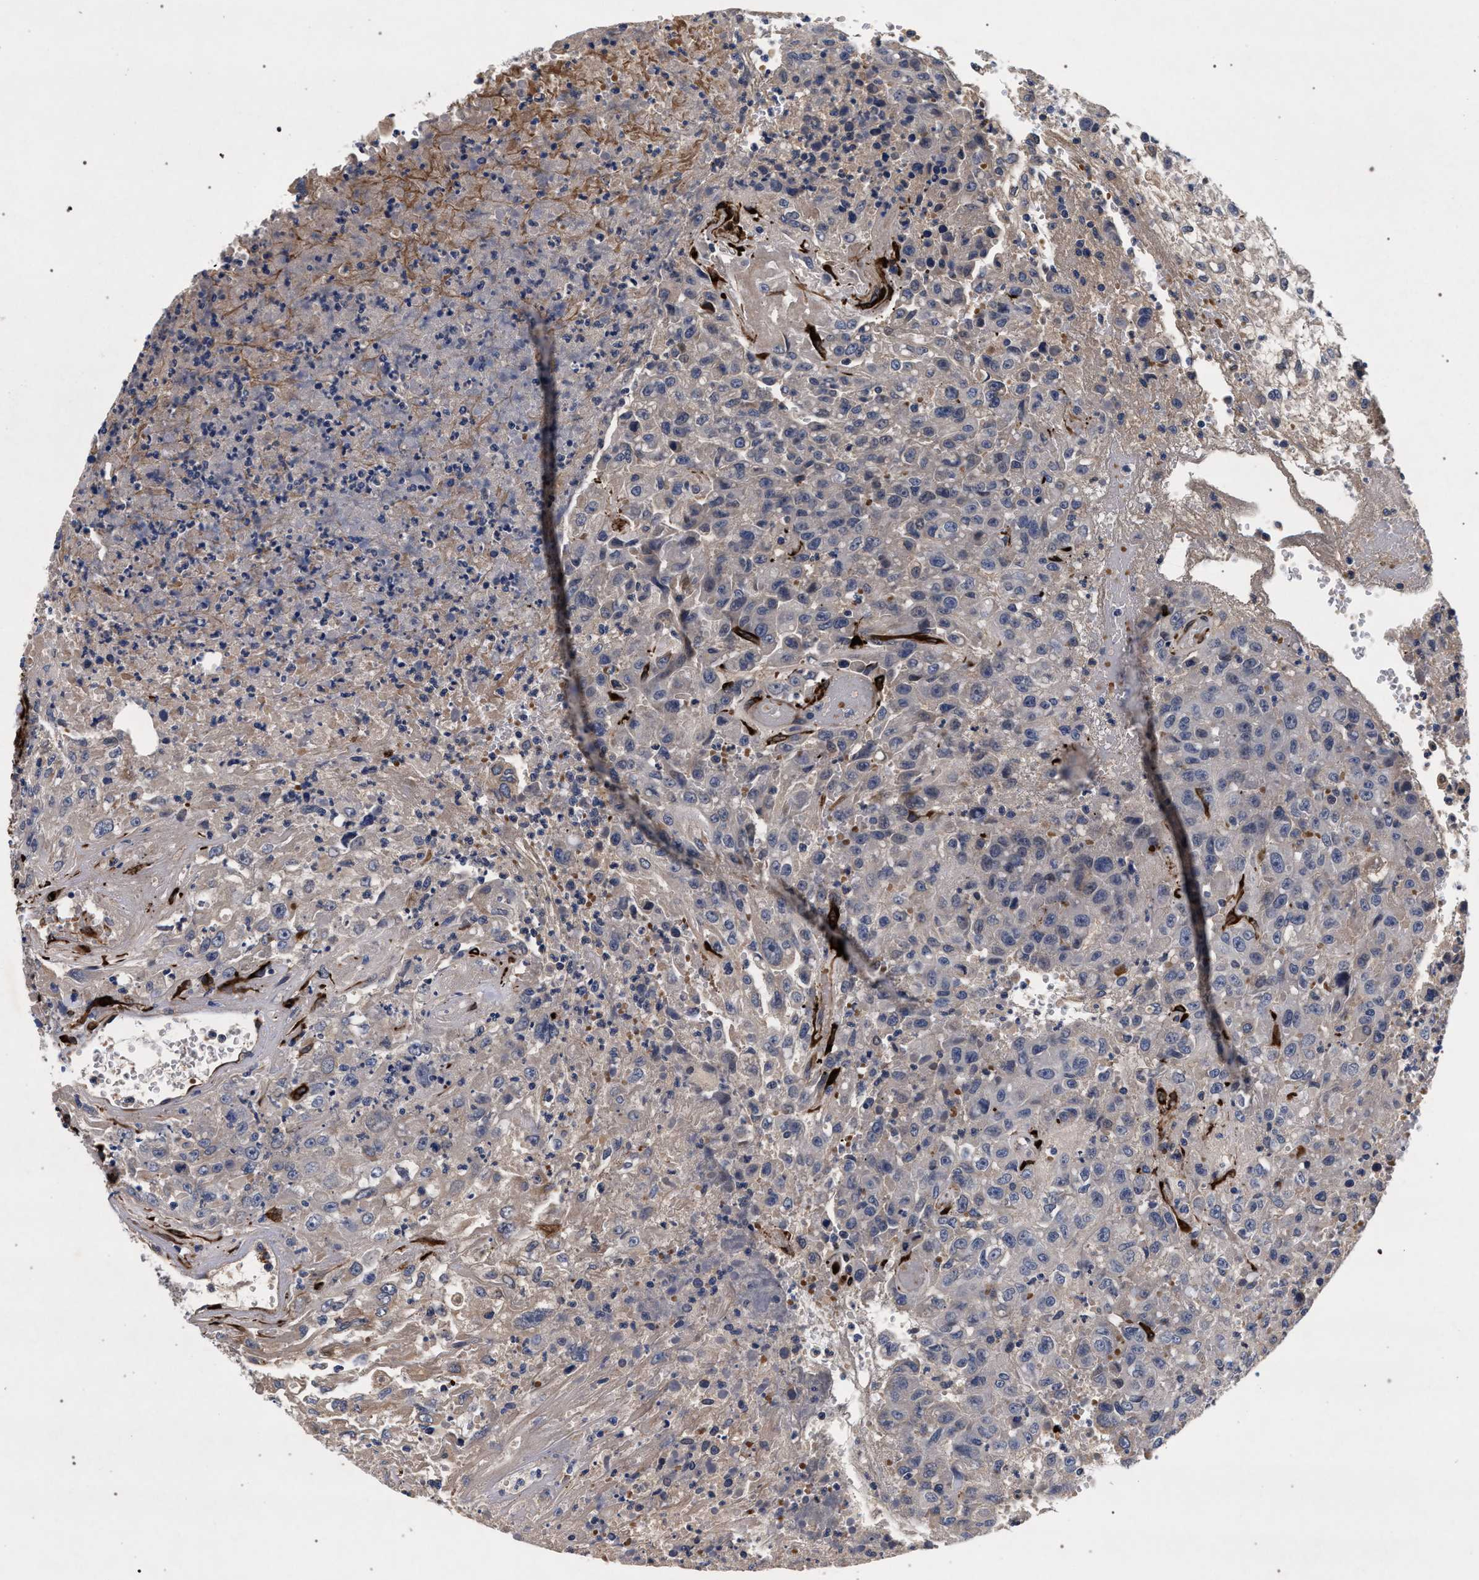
{"staining": {"intensity": "negative", "quantity": "none", "location": "none"}, "tissue": "urothelial cancer", "cell_type": "Tumor cells", "image_type": "cancer", "snomed": [{"axis": "morphology", "description": "Urothelial carcinoma, High grade"}, {"axis": "topography", "description": "Urinary bladder"}], "caption": "Tumor cells are negative for protein expression in human urothelial carcinoma (high-grade).", "gene": "NEK7", "patient": {"sex": "male", "age": 46}}